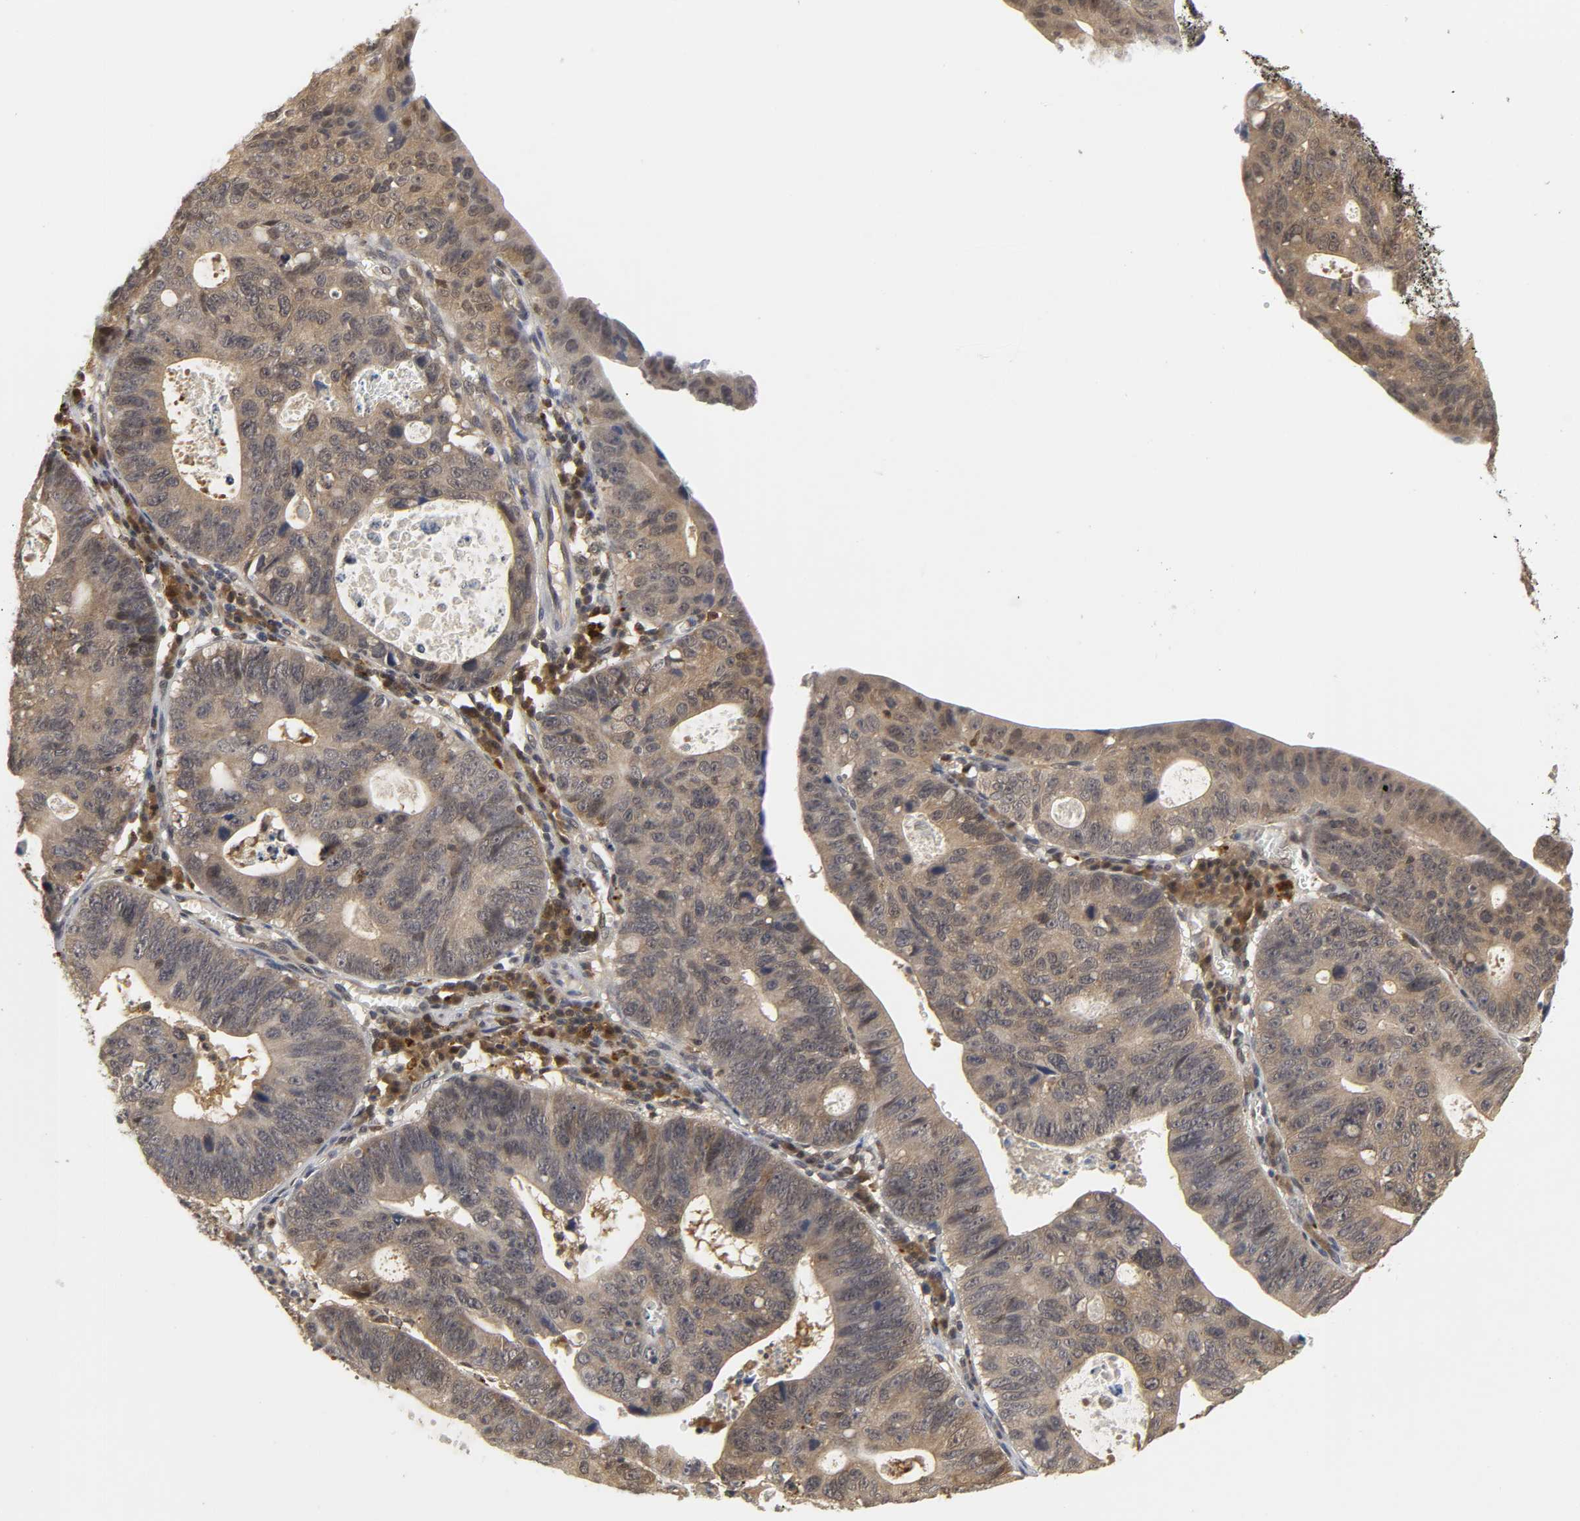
{"staining": {"intensity": "moderate", "quantity": ">75%", "location": "cytoplasmic/membranous"}, "tissue": "stomach cancer", "cell_type": "Tumor cells", "image_type": "cancer", "snomed": [{"axis": "morphology", "description": "Adenocarcinoma, NOS"}, {"axis": "topography", "description": "Stomach"}], "caption": "Stomach cancer was stained to show a protein in brown. There is medium levels of moderate cytoplasmic/membranous expression in about >75% of tumor cells.", "gene": "PARK7", "patient": {"sex": "male", "age": 59}}